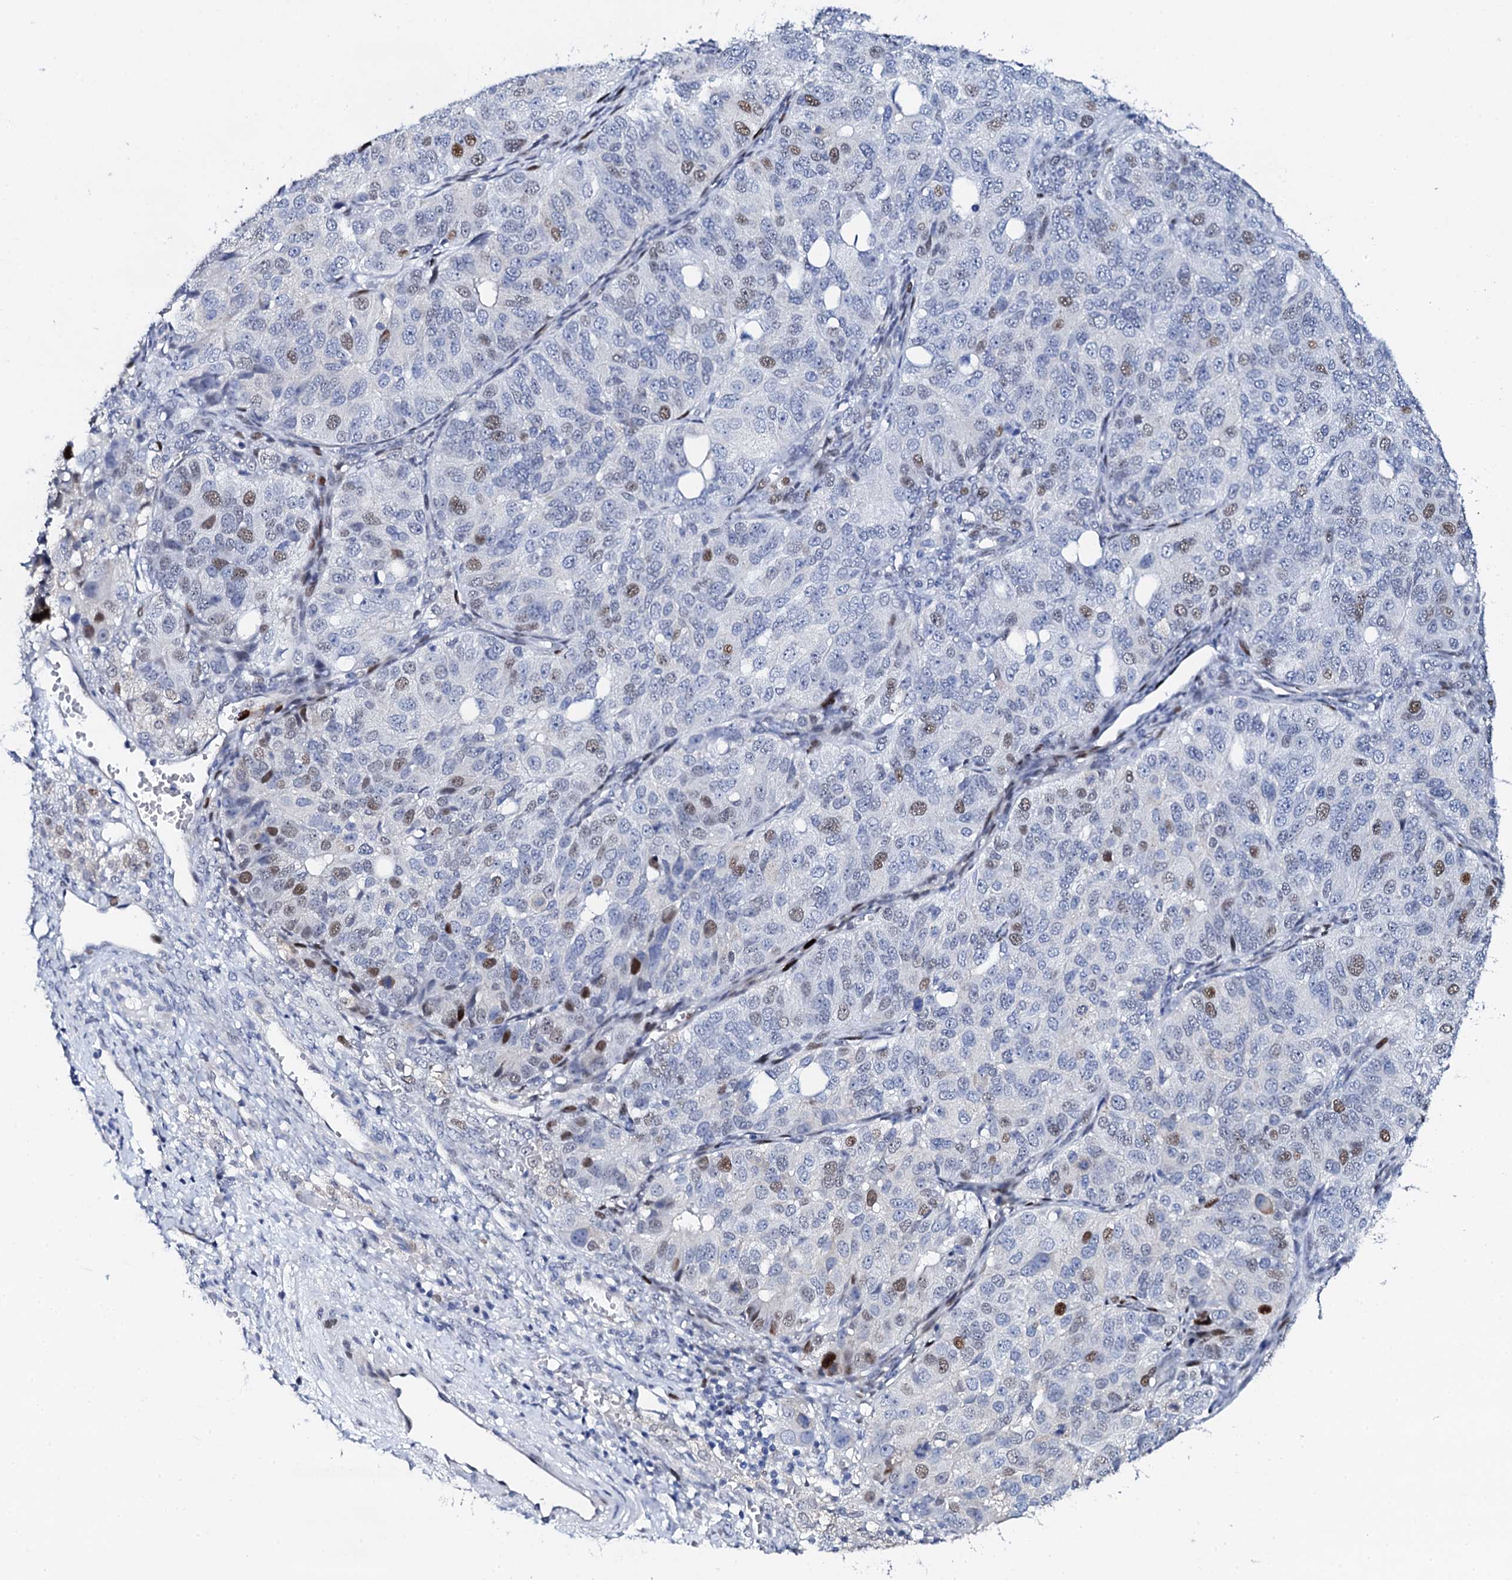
{"staining": {"intensity": "moderate", "quantity": "<25%", "location": "nuclear"}, "tissue": "ovarian cancer", "cell_type": "Tumor cells", "image_type": "cancer", "snomed": [{"axis": "morphology", "description": "Carcinoma, endometroid"}, {"axis": "topography", "description": "Ovary"}], "caption": "Ovarian cancer stained with a protein marker displays moderate staining in tumor cells.", "gene": "NUDT13", "patient": {"sex": "female", "age": 51}}